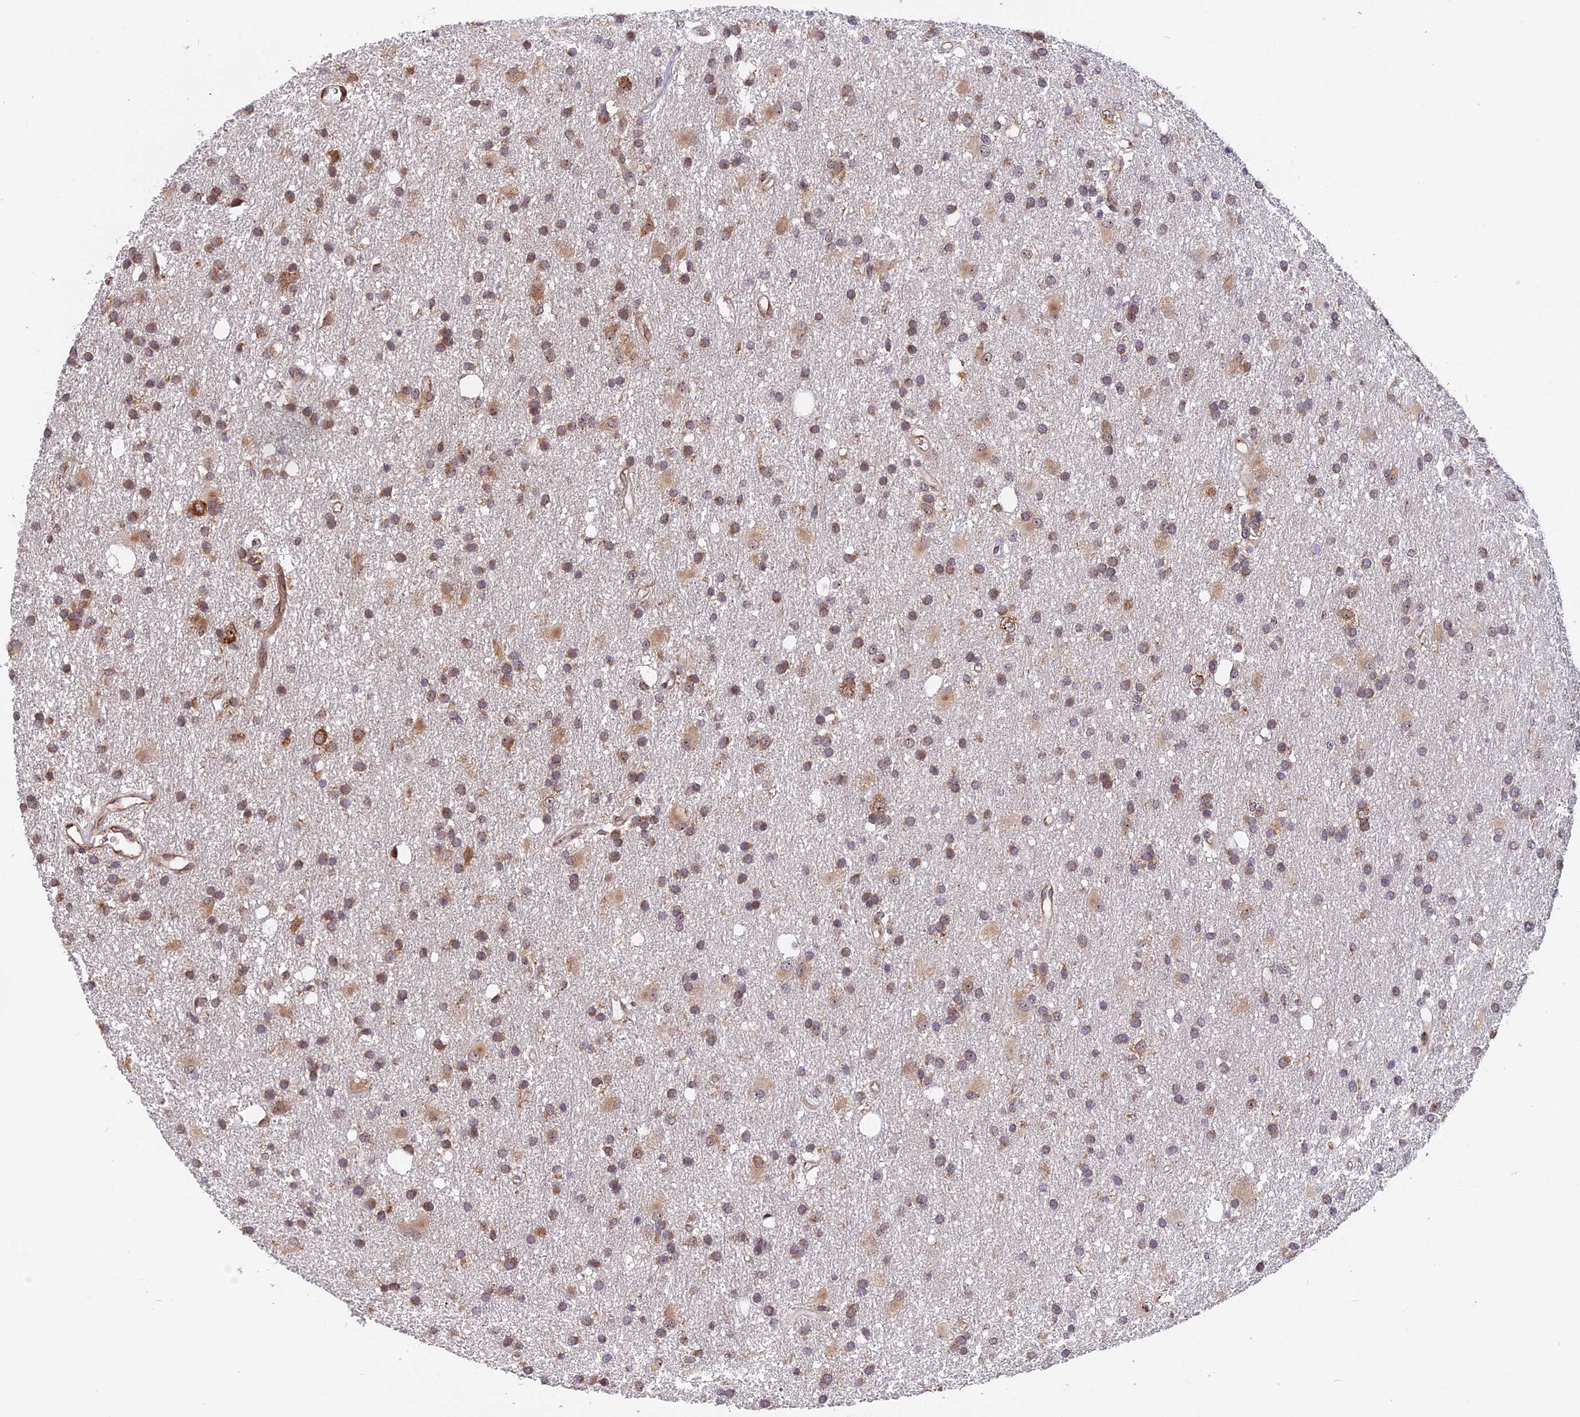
{"staining": {"intensity": "moderate", "quantity": ">75%", "location": "cytoplasmic/membranous"}, "tissue": "glioma", "cell_type": "Tumor cells", "image_type": "cancer", "snomed": [{"axis": "morphology", "description": "Glioma, malignant, High grade"}, {"axis": "topography", "description": "Brain"}], "caption": "A high-resolution photomicrograph shows immunohistochemistry (IHC) staining of glioma, which reveals moderate cytoplasmic/membranous expression in about >75% of tumor cells.", "gene": "GNPTAB", "patient": {"sex": "male", "age": 77}}